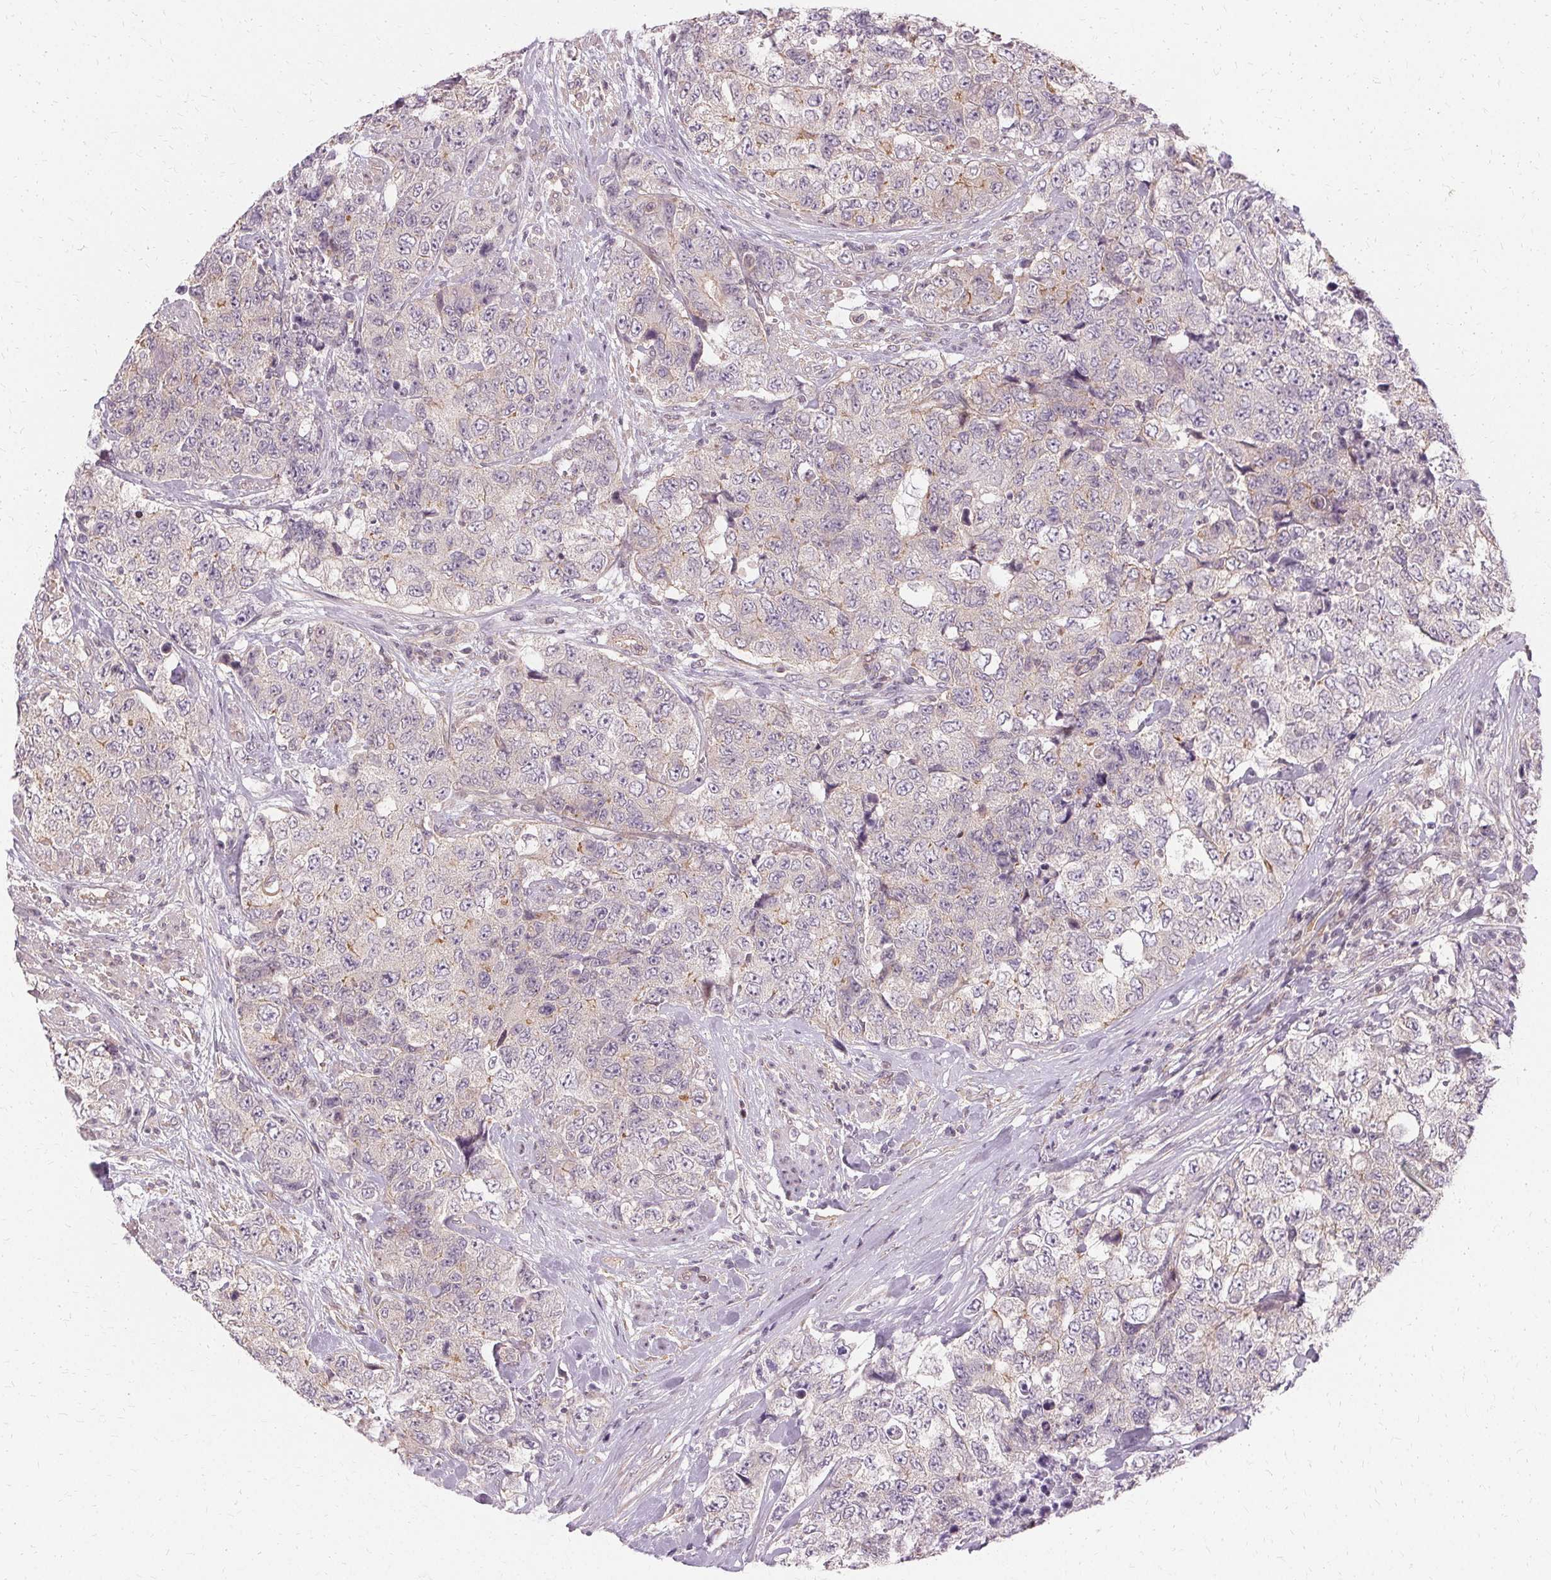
{"staining": {"intensity": "weak", "quantity": "<25%", "location": "cytoplasmic/membranous"}, "tissue": "urothelial cancer", "cell_type": "Tumor cells", "image_type": "cancer", "snomed": [{"axis": "morphology", "description": "Urothelial carcinoma, High grade"}, {"axis": "topography", "description": "Urinary bladder"}], "caption": "The micrograph exhibits no staining of tumor cells in urothelial carcinoma (high-grade).", "gene": "USP8", "patient": {"sex": "female", "age": 78}}